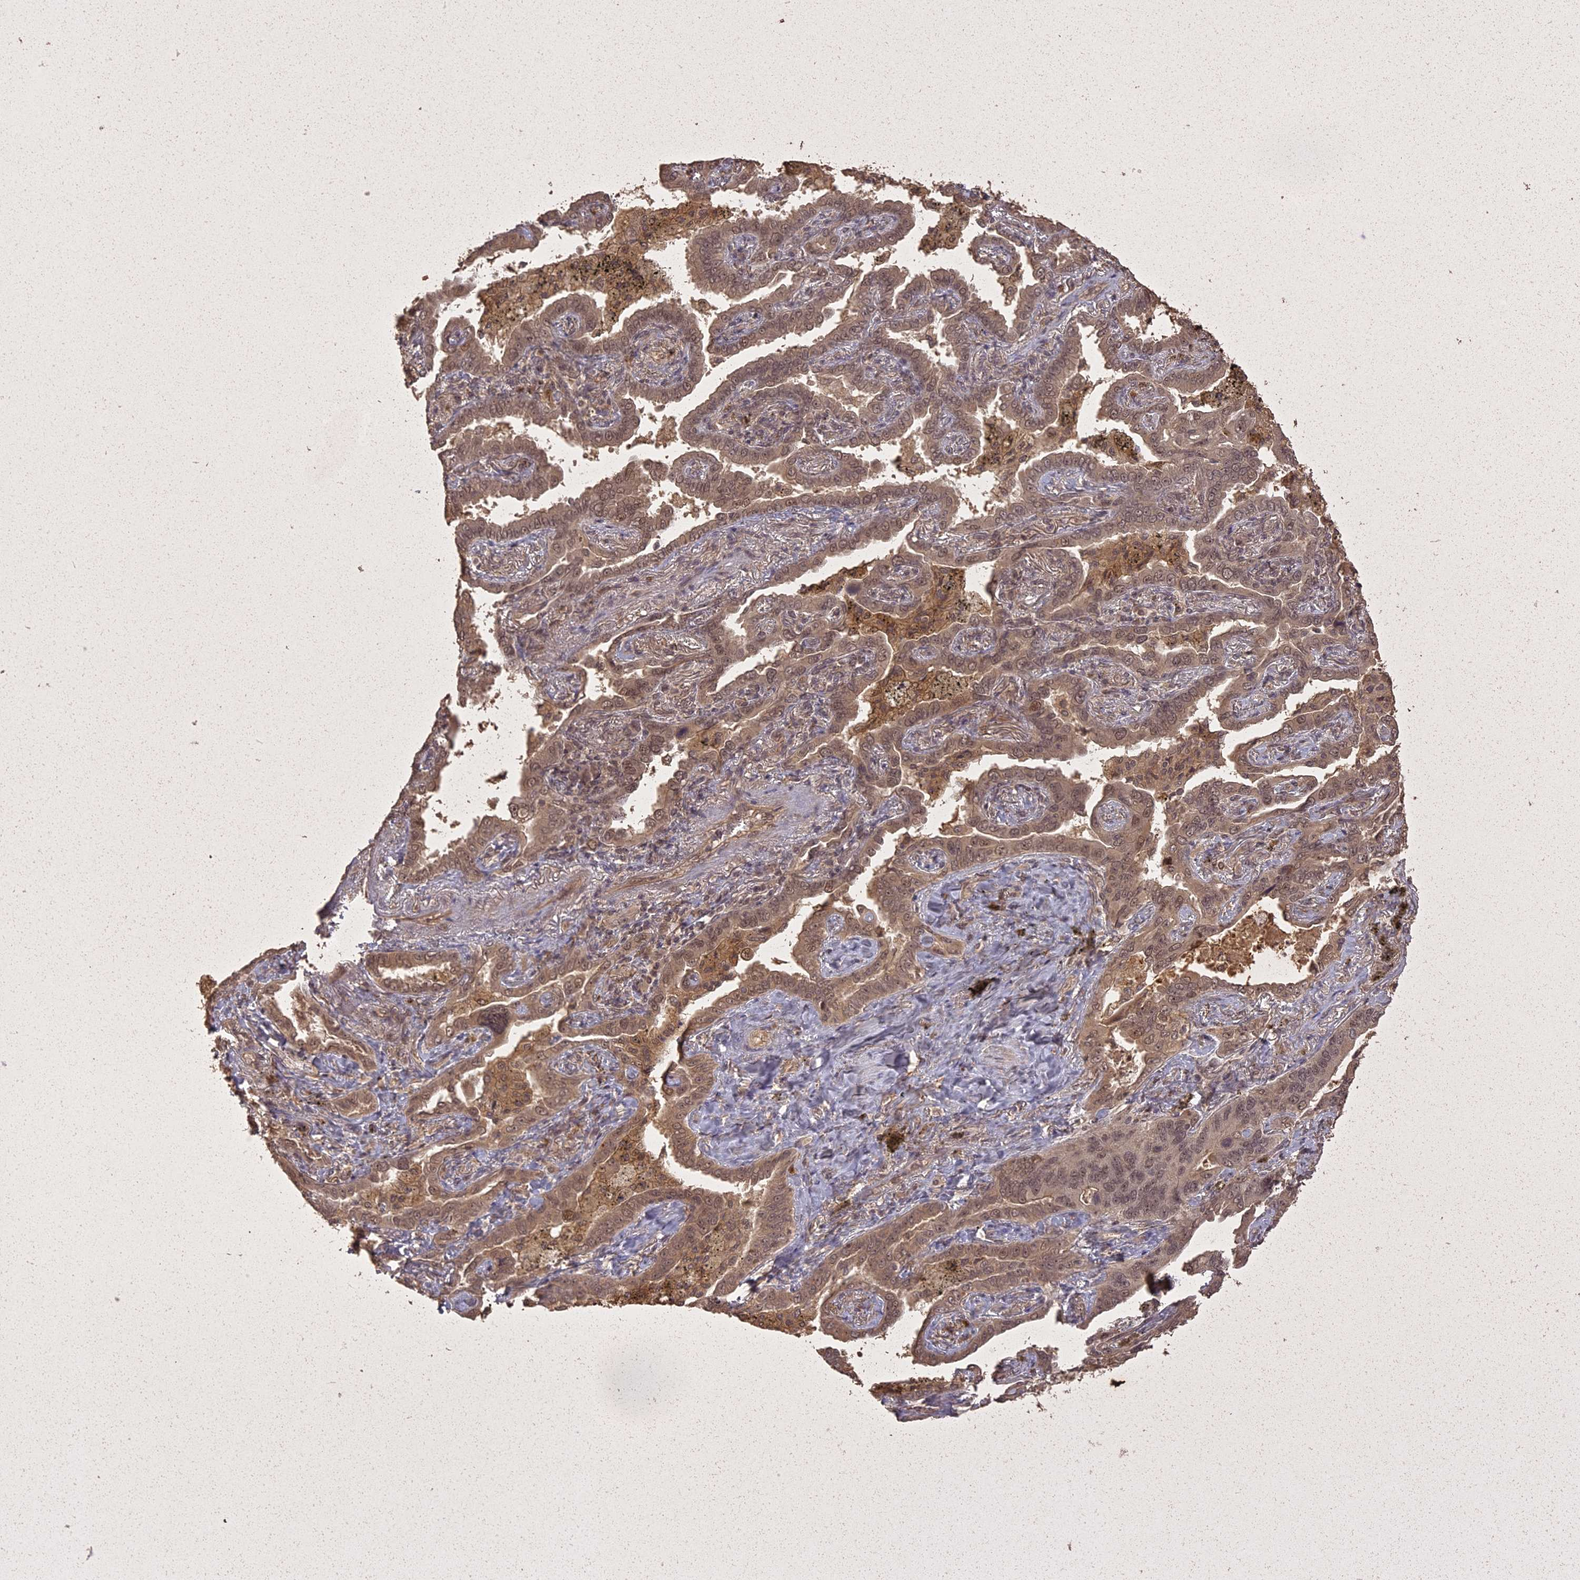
{"staining": {"intensity": "moderate", "quantity": ">75%", "location": "cytoplasmic/membranous,nuclear"}, "tissue": "lung cancer", "cell_type": "Tumor cells", "image_type": "cancer", "snomed": [{"axis": "morphology", "description": "Adenocarcinoma, NOS"}, {"axis": "topography", "description": "Lung"}], "caption": "The micrograph shows a brown stain indicating the presence of a protein in the cytoplasmic/membranous and nuclear of tumor cells in lung cancer.", "gene": "LIN37", "patient": {"sex": "male", "age": 67}}